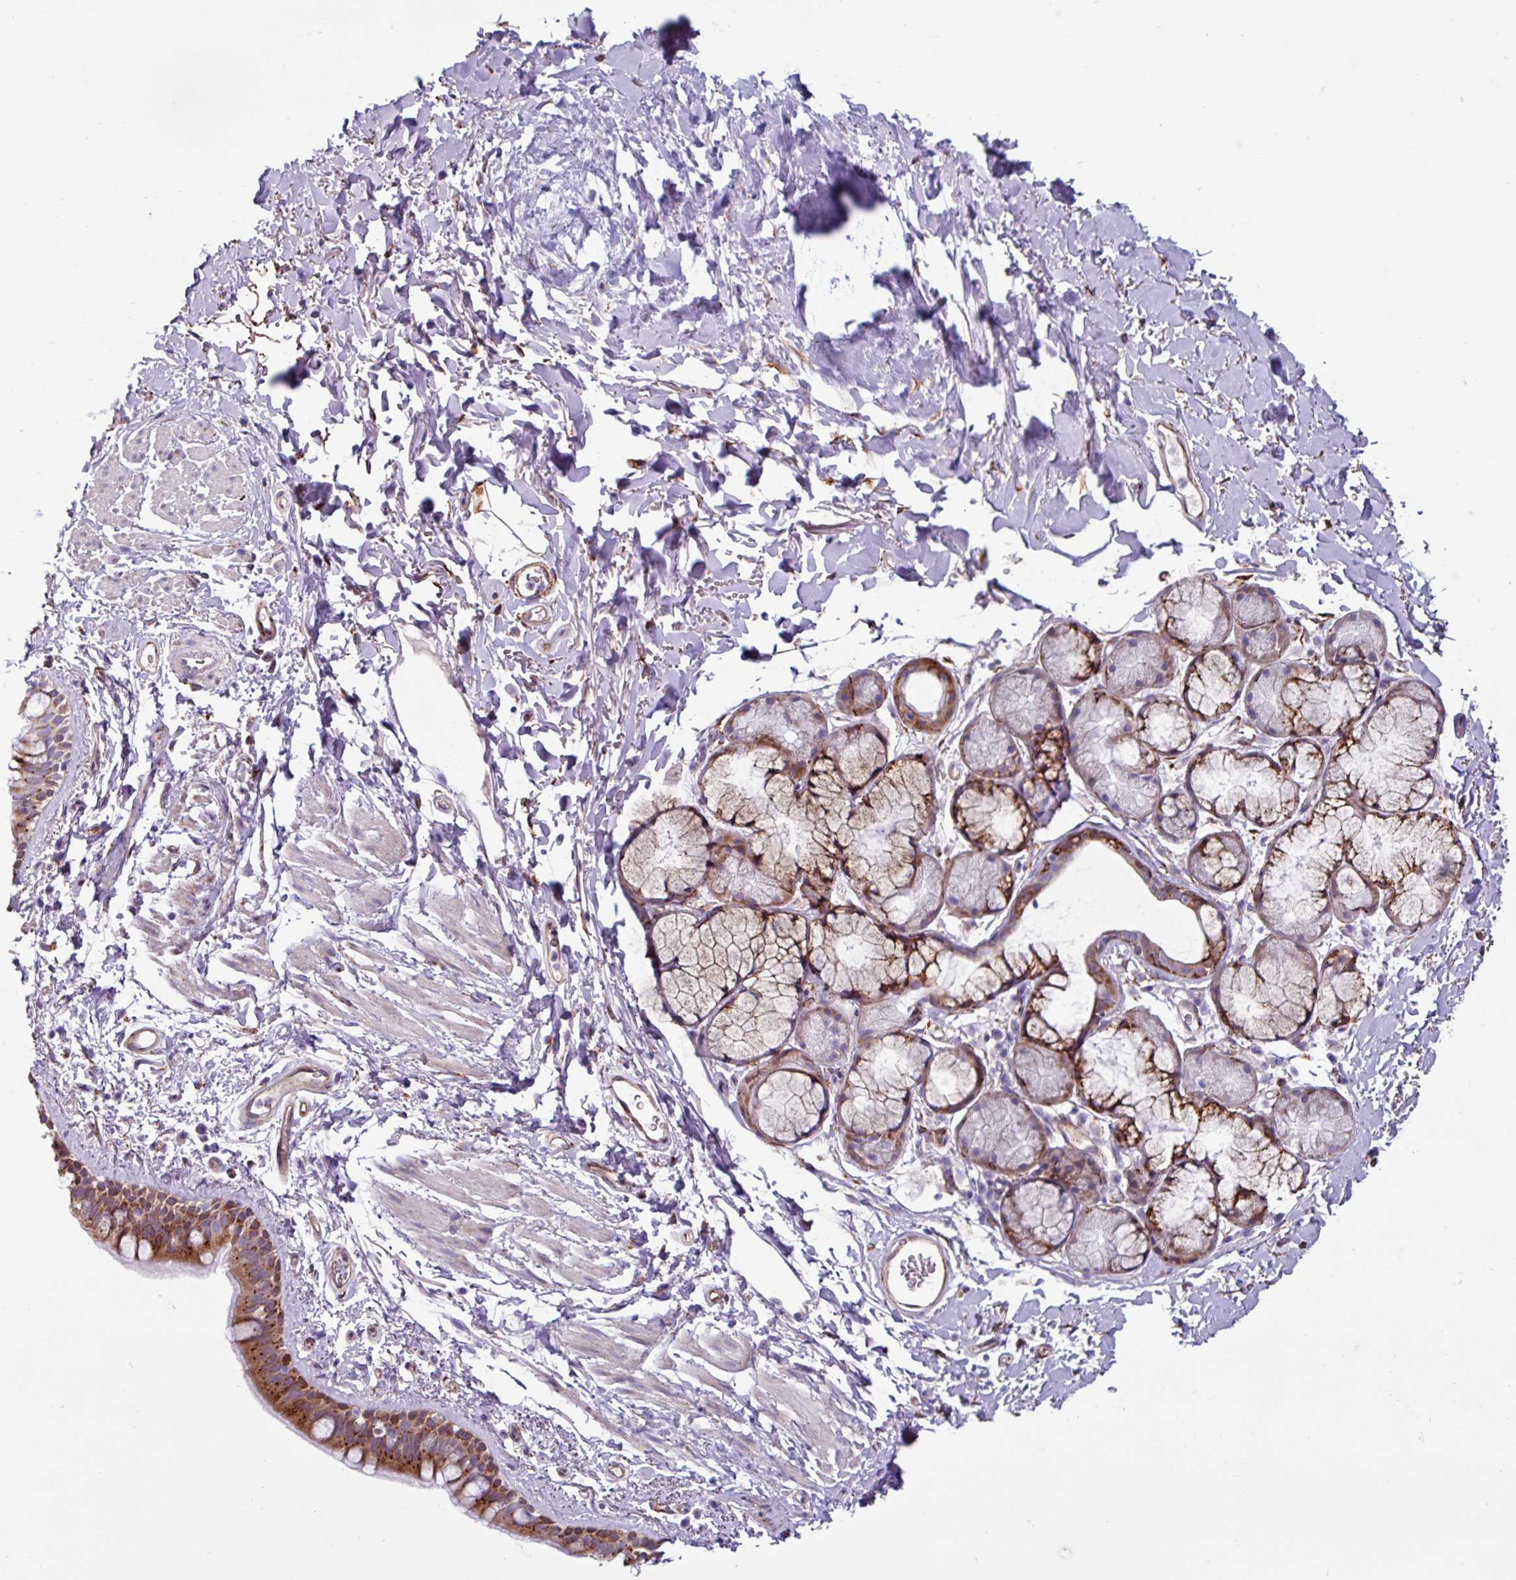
{"staining": {"intensity": "moderate", "quantity": ">75%", "location": "cytoplasmic/membranous"}, "tissue": "bronchus", "cell_type": "Respiratory epithelial cells", "image_type": "normal", "snomed": [{"axis": "morphology", "description": "Normal tissue, NOS"}, {"axis": "morphology", "description": "Squamous cell carcinoma, NOS"}, {"axis": "topography", "description": "Bronchus"}, {"axis": "topography", "description": "Lung"}], "caption": "Respiratory epithelial cells show medium levels of moderate cytoplasmic/membranous expression in approximately >75% of cells in normal bronchus.", "gene": "PPP1R35", "patient": {"sex": "female", "age": 70}}